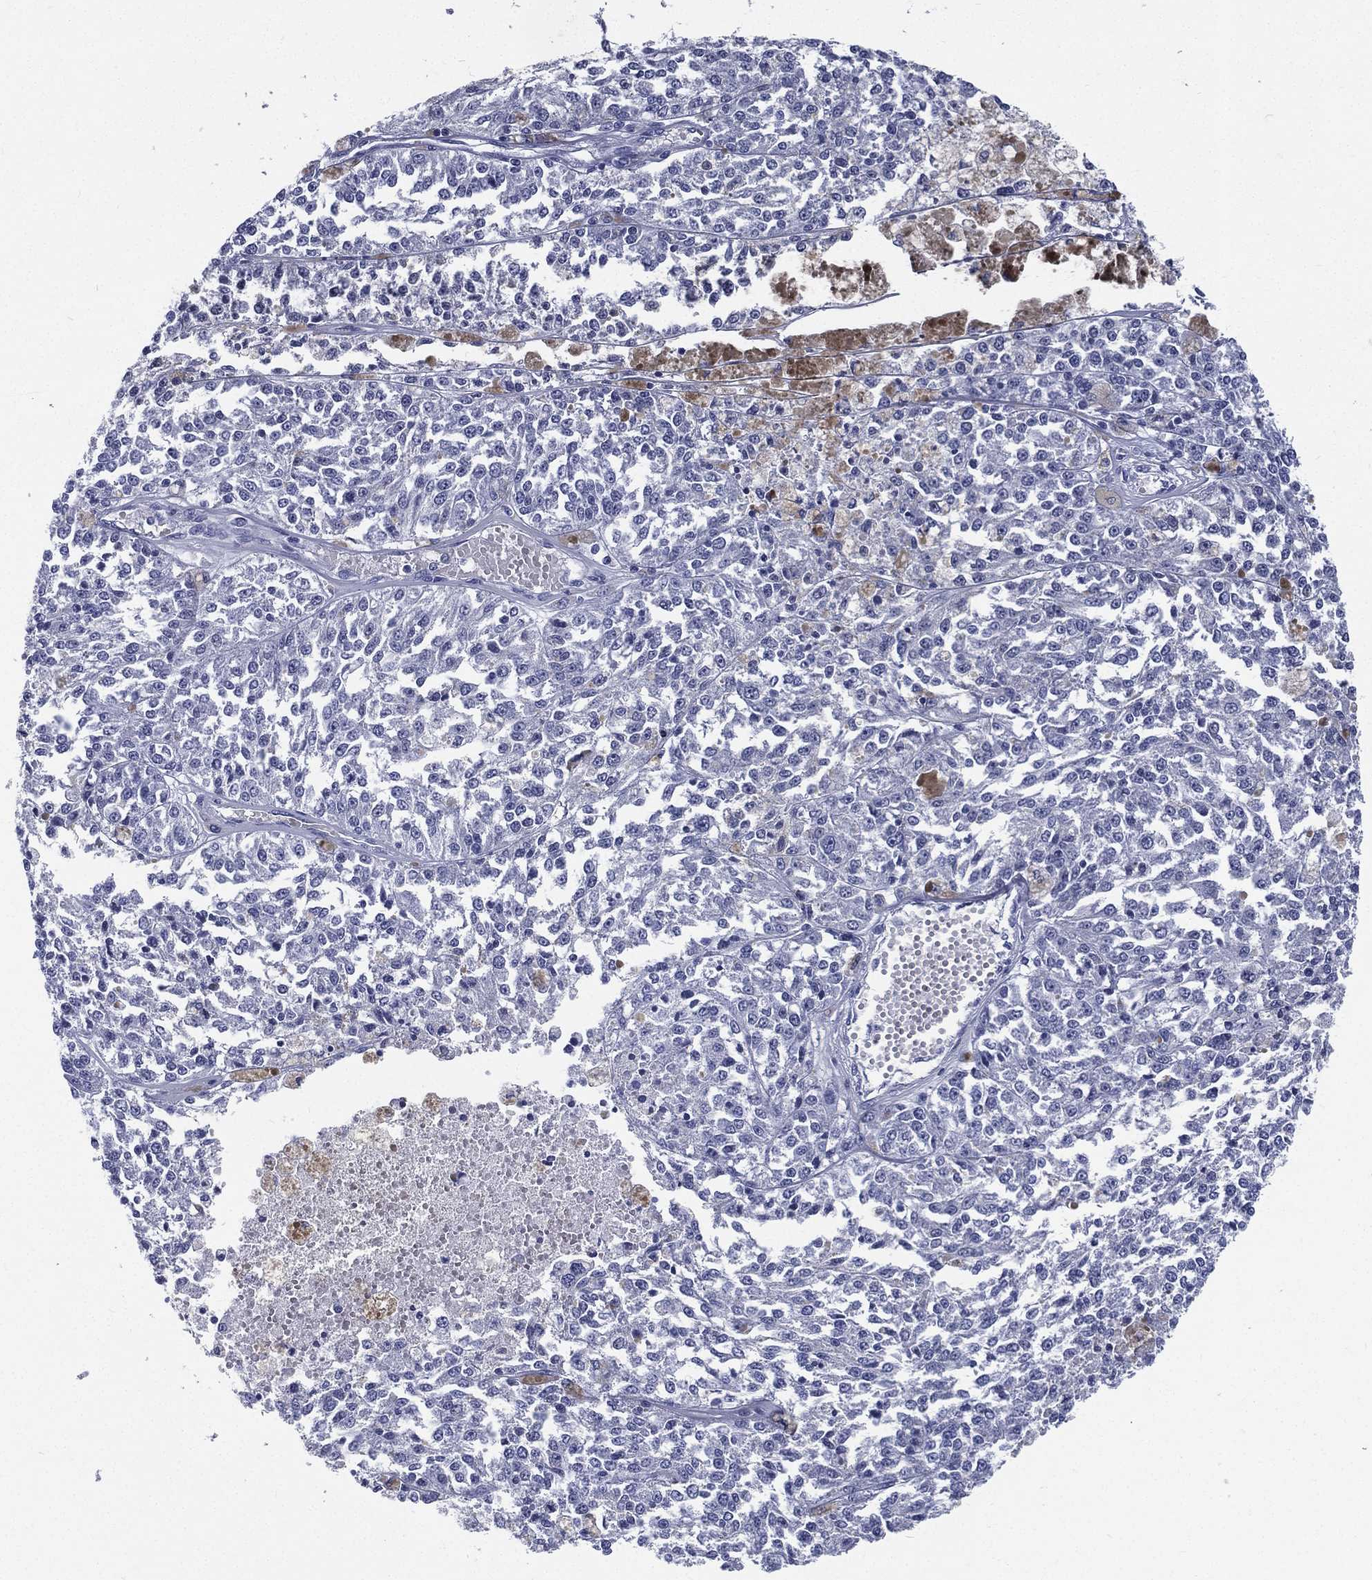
{"staining": {"intensity": "negative", "quantity": "none", "location": "none"}, "tissue": "melanoma", "cell_type": "Tumor cells", "image_type": "cancer", "snomed": [{"axis": "morphology", "description": "Malignant melanoma, Metastatic site"}, {"axis": "topography", "description": "Lymph node"}], "caption": "Tumor cells show no significant positivity in malignant melanoma (metastatic site).", "gene": "RSPH4A", "patient": {"sex": "female", "age": 64}}